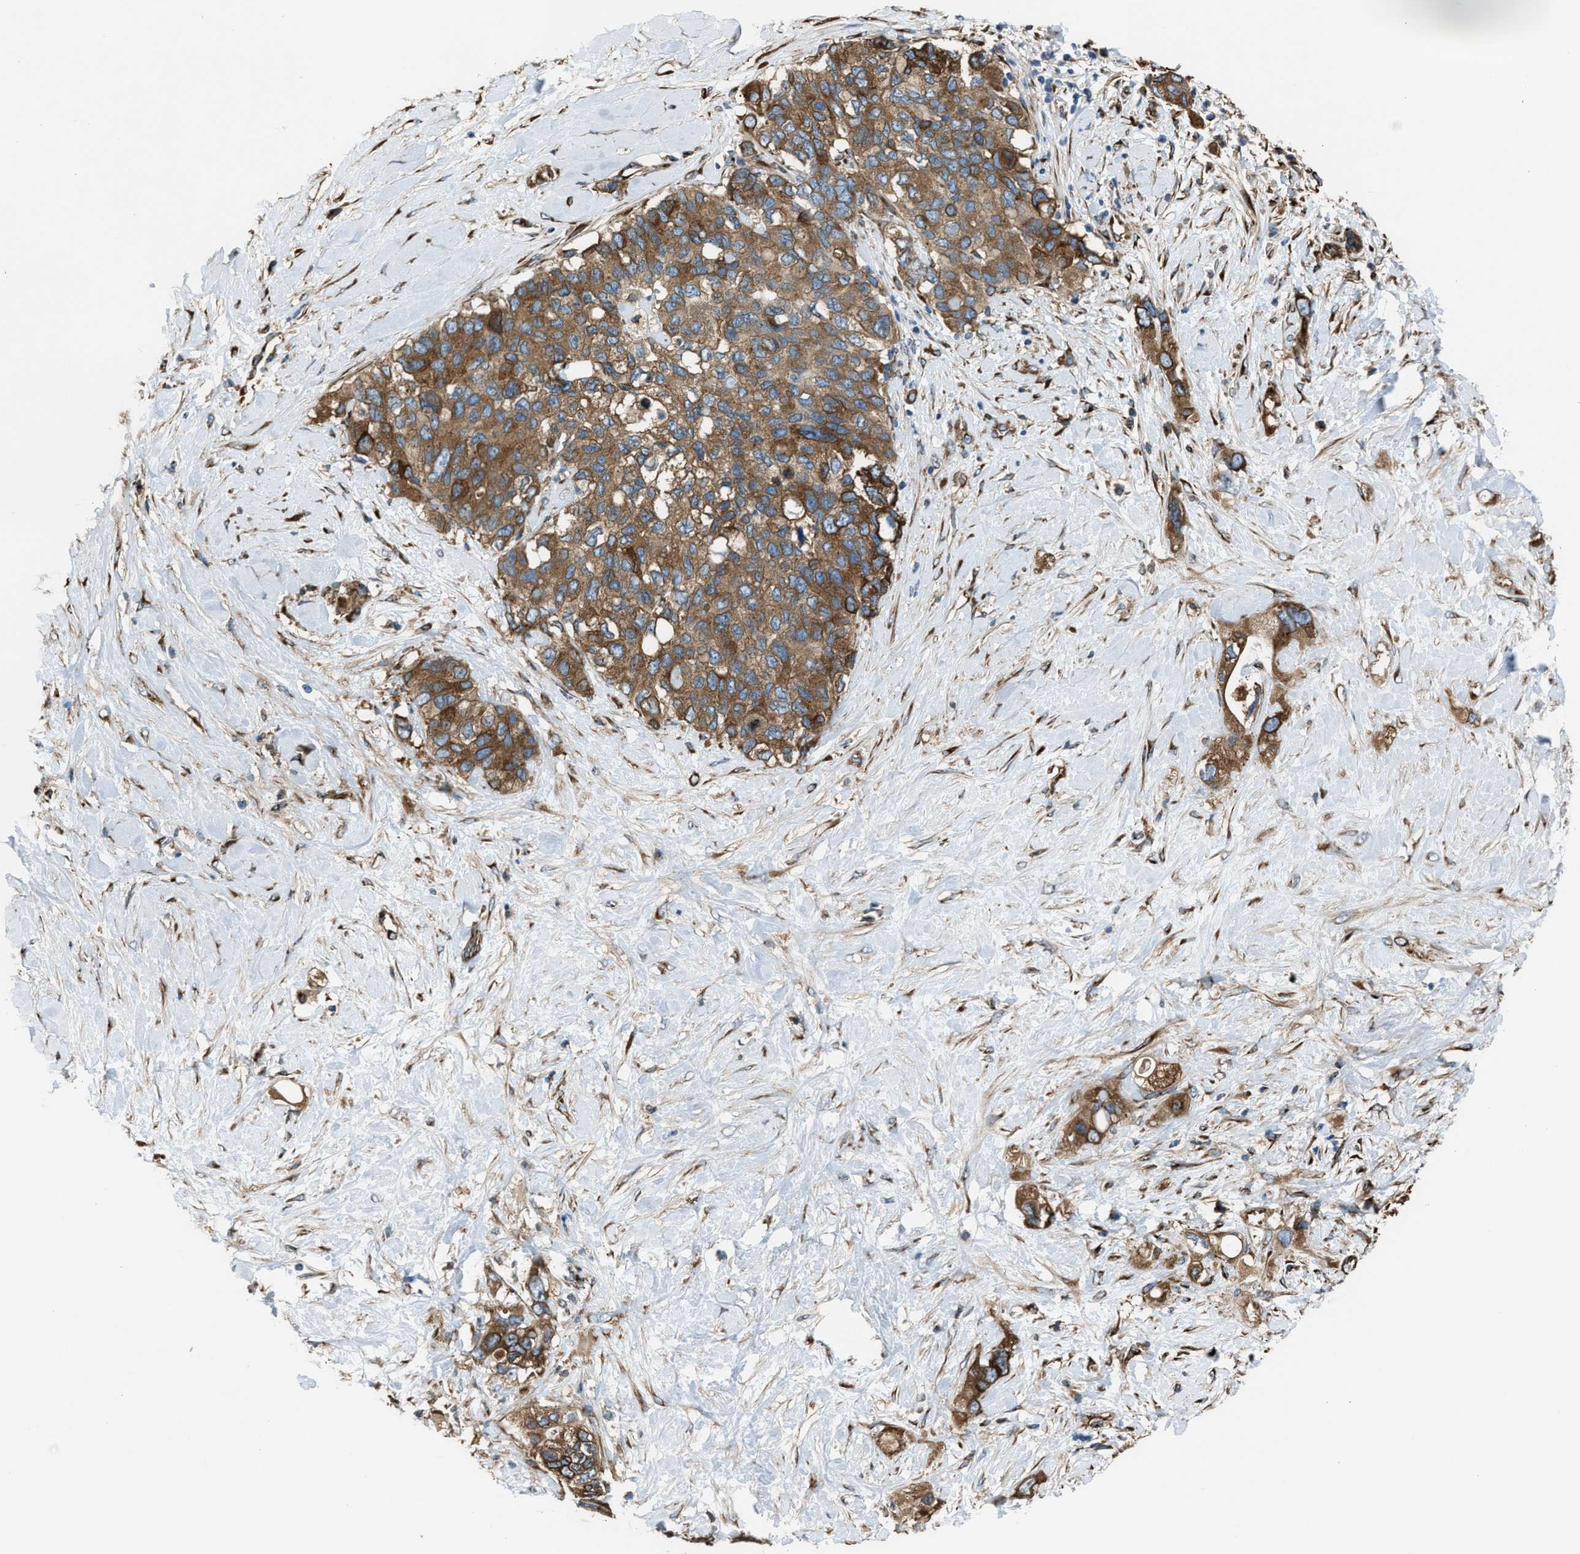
{"staining": {"intensity": "moderate", "quantity": ">75%", "location": "cytoplasmic/membranous"}, "tissue": "pancreatic cancer", "cell_type": "Tumor cells", "image_type": "cancer", "snomed": [{"axis": "morphology", "description": "Adenocarcinoma, NOS"}, {"axis": "topography", "description": "Pancreas"}], "caption": "Moderate cytoplasmic/membranous protein positivity is seen in about >75% of tumor cells in pancreatic cancer (adenocarcinoma). The protein is stained brown, and the nuclei are stained in blue (DAB (3,3'-diaminobenzidine) IHC with brightfield microscopy, high magnification).", "gene": "TRPC1", "patient": {"sex": "female", "age": 56}}